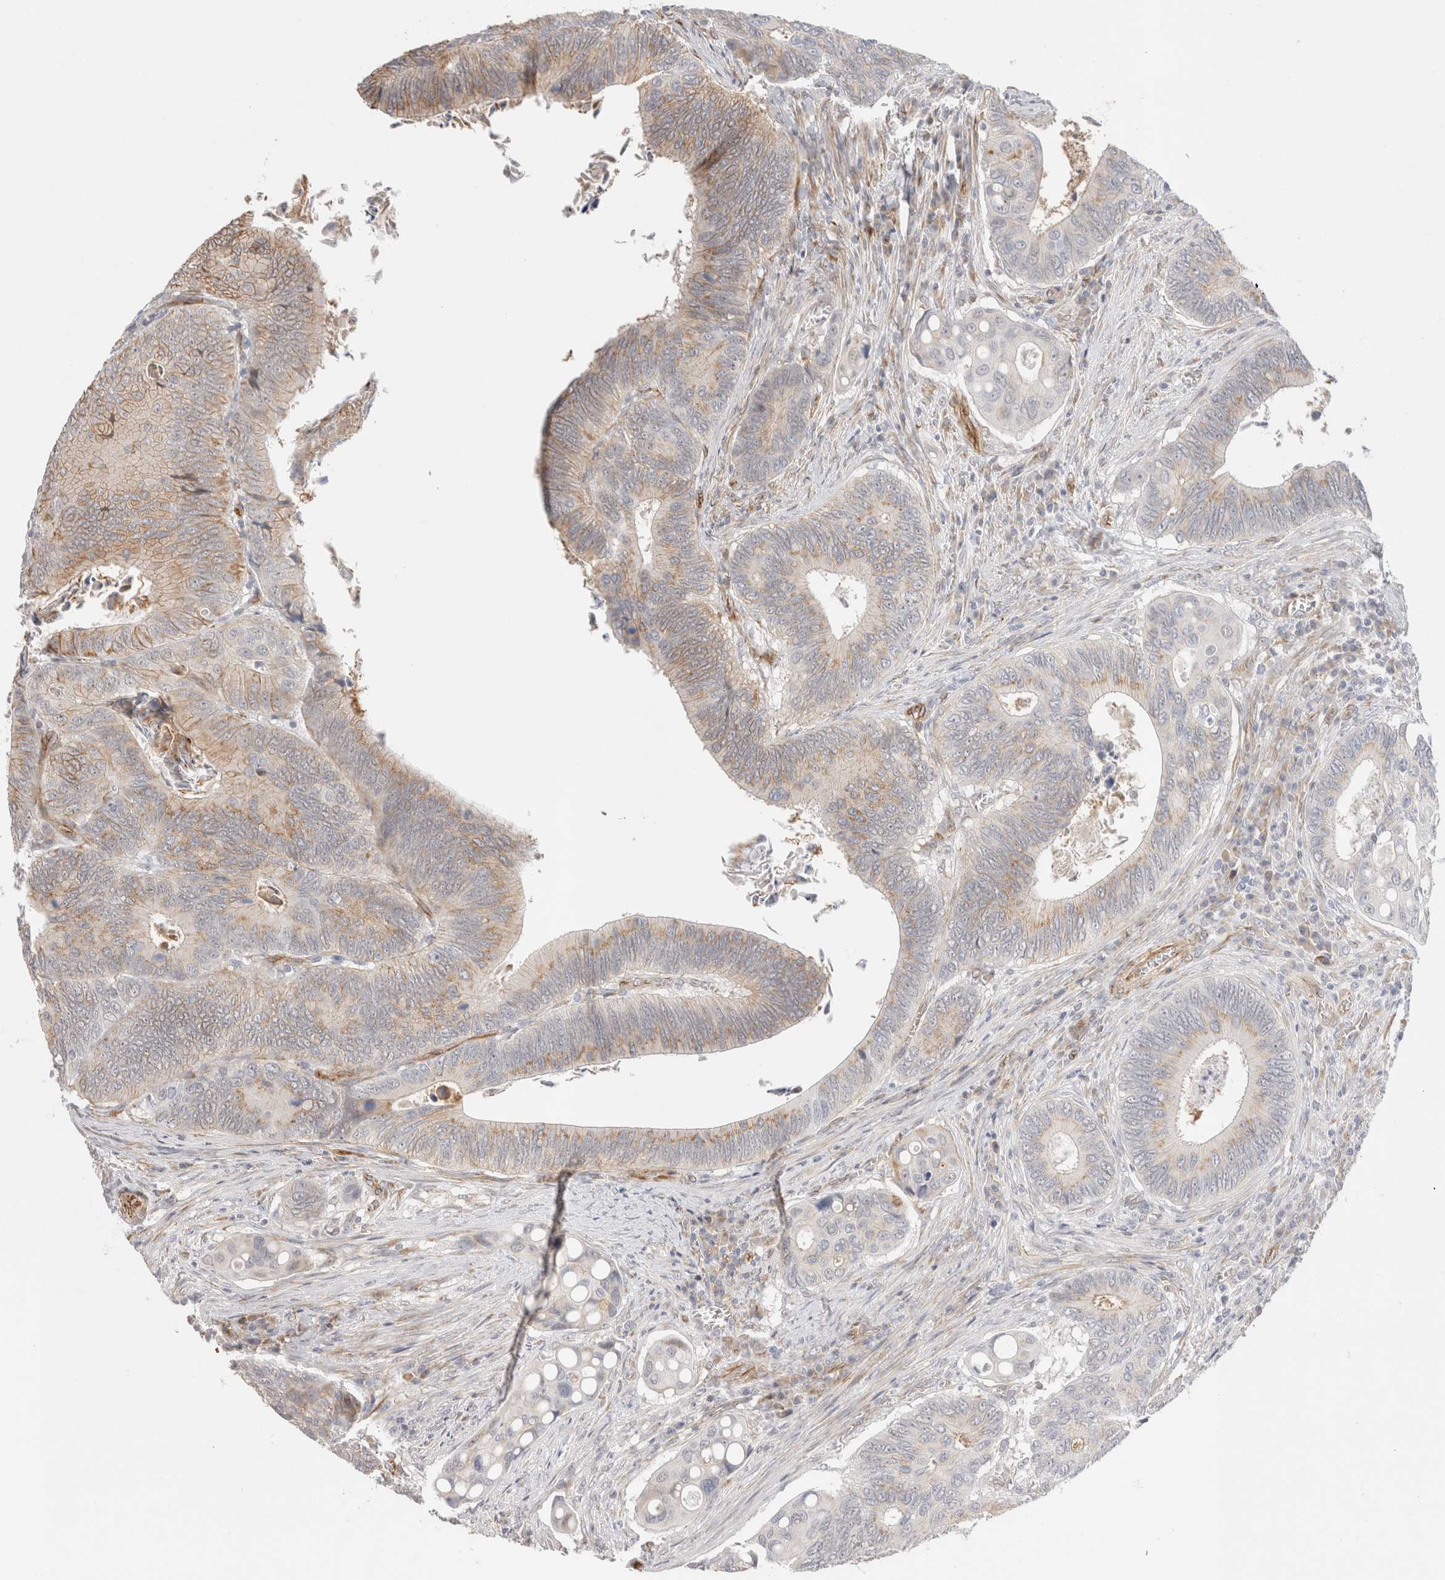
{"staining": {"intensity": "moderate", "quantity": "25%-75%", "location": "cytoplasmic/membranous"}, "tissue": "colorectal cancer", "cell_type": "Tumor cells", "image_type": "cancer", "snomed": [{"axis": "morphology", "description": "Inflammation, NOS"}, {"axis": "morphology", "description": "Adenocarcinoma, NOS"}, {"axis": "topography", "description": "Colon"}], "caption": "Immunohistochemical staining of human colorectal adenocarcinoma reveals medium levels of moderate cytoplasmic/membranous protein staining in approximately 25%-75% of tumor cells. (DAB (3,3'-diaminobenzidine) = brown stain, brightfield microscopy at high magnification).", "gene": "CAAP1", "patient": {"sex": "male", "age": 72}}